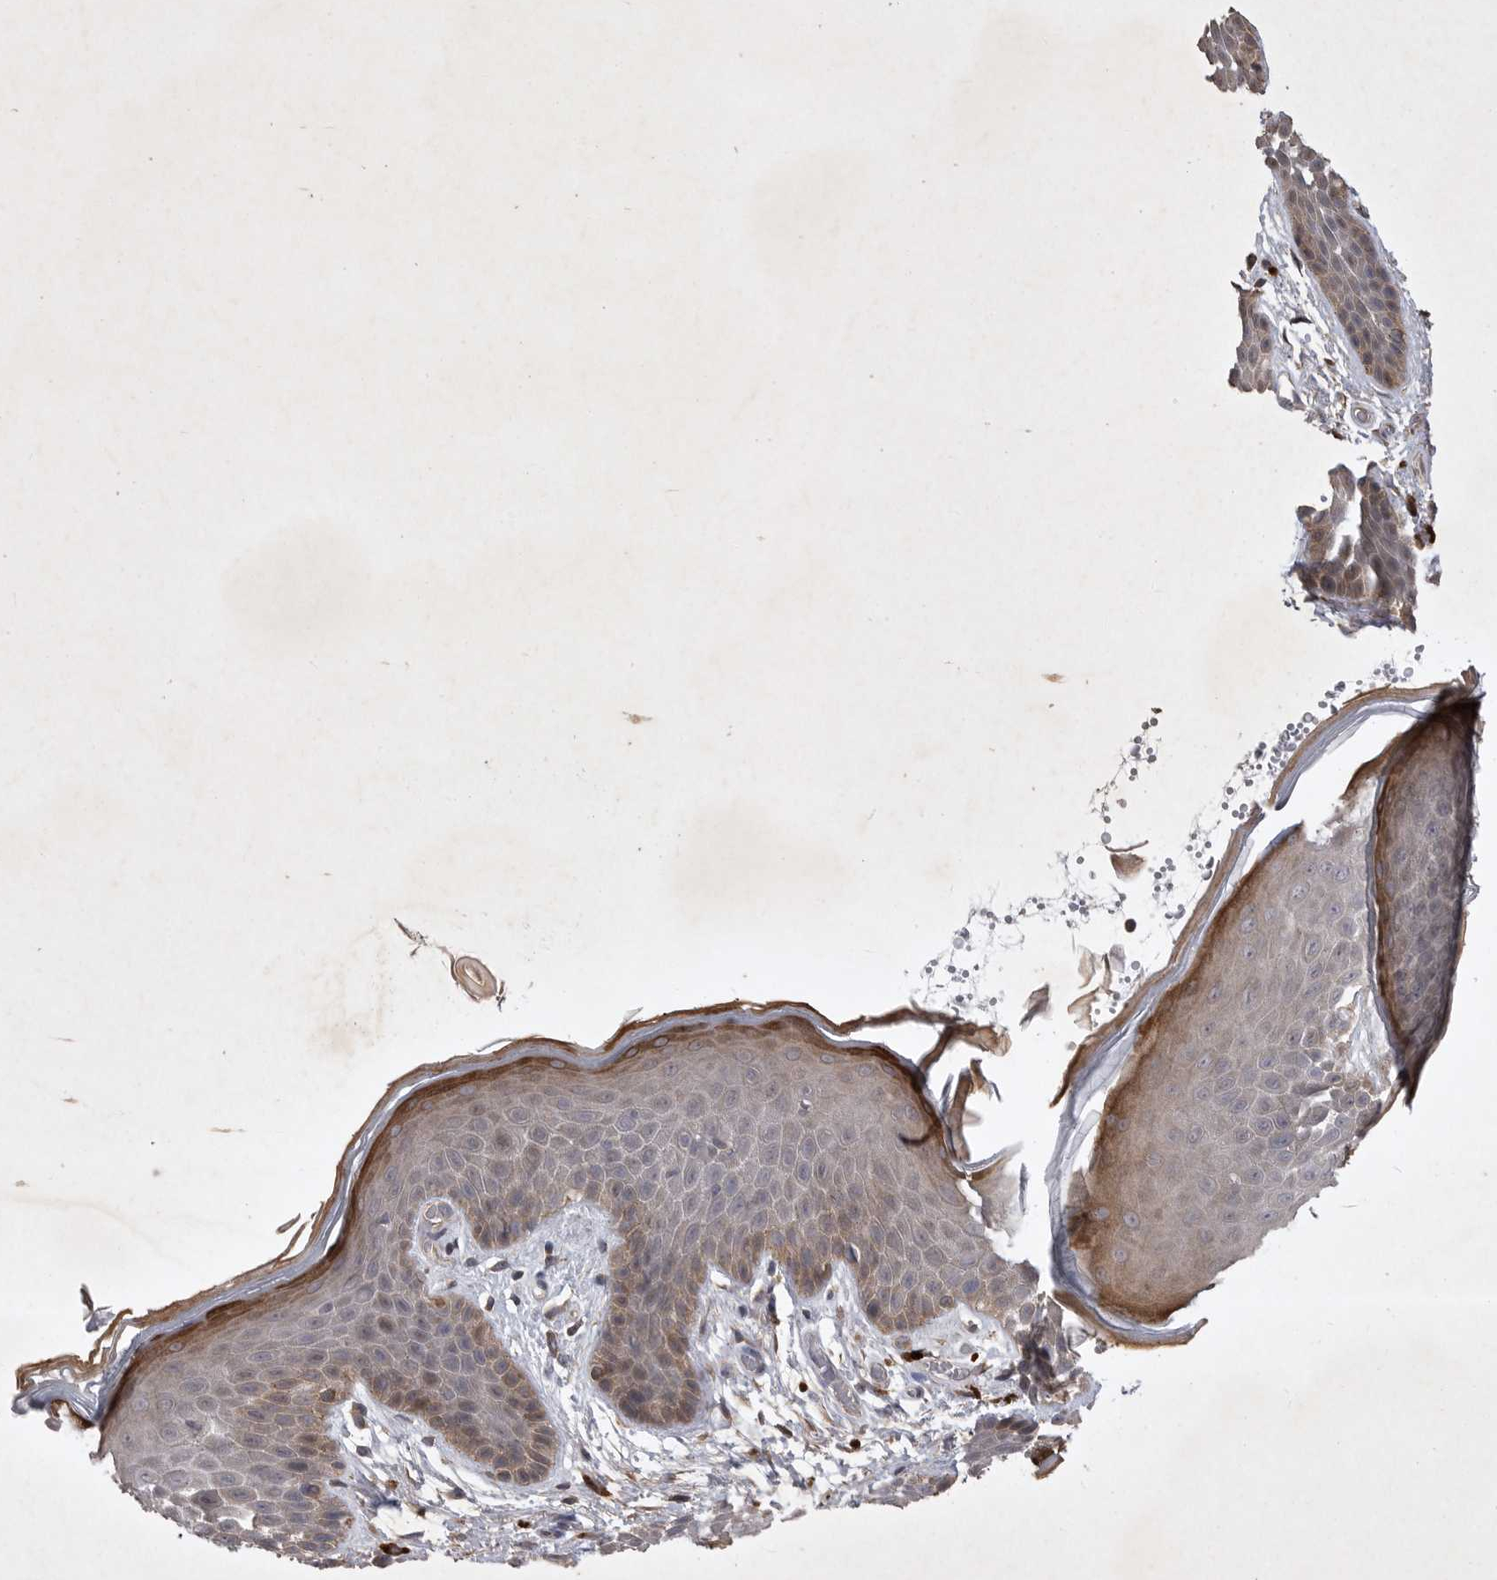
{"staining": {"intensity": "moderate", "quantity": "25%-75%", "location": "cytoplasmic/membranous,nuclear"}, "tissue": "skin", "cell_type": "Epidermal cells", "image_type": "normal", "snomed": [{"axis": "morphology", "description": "Normal tissue, NOS"}, {"axis": "topography", "description": "Anal"}], "caption": "A micrograph of human skin stained for a protein displays moderate cytoplasmic/membranous,nuclear brown staining in epidermal cells.", "gene": "EDEM3", "patient": {"sex": "male", "age": 74}}